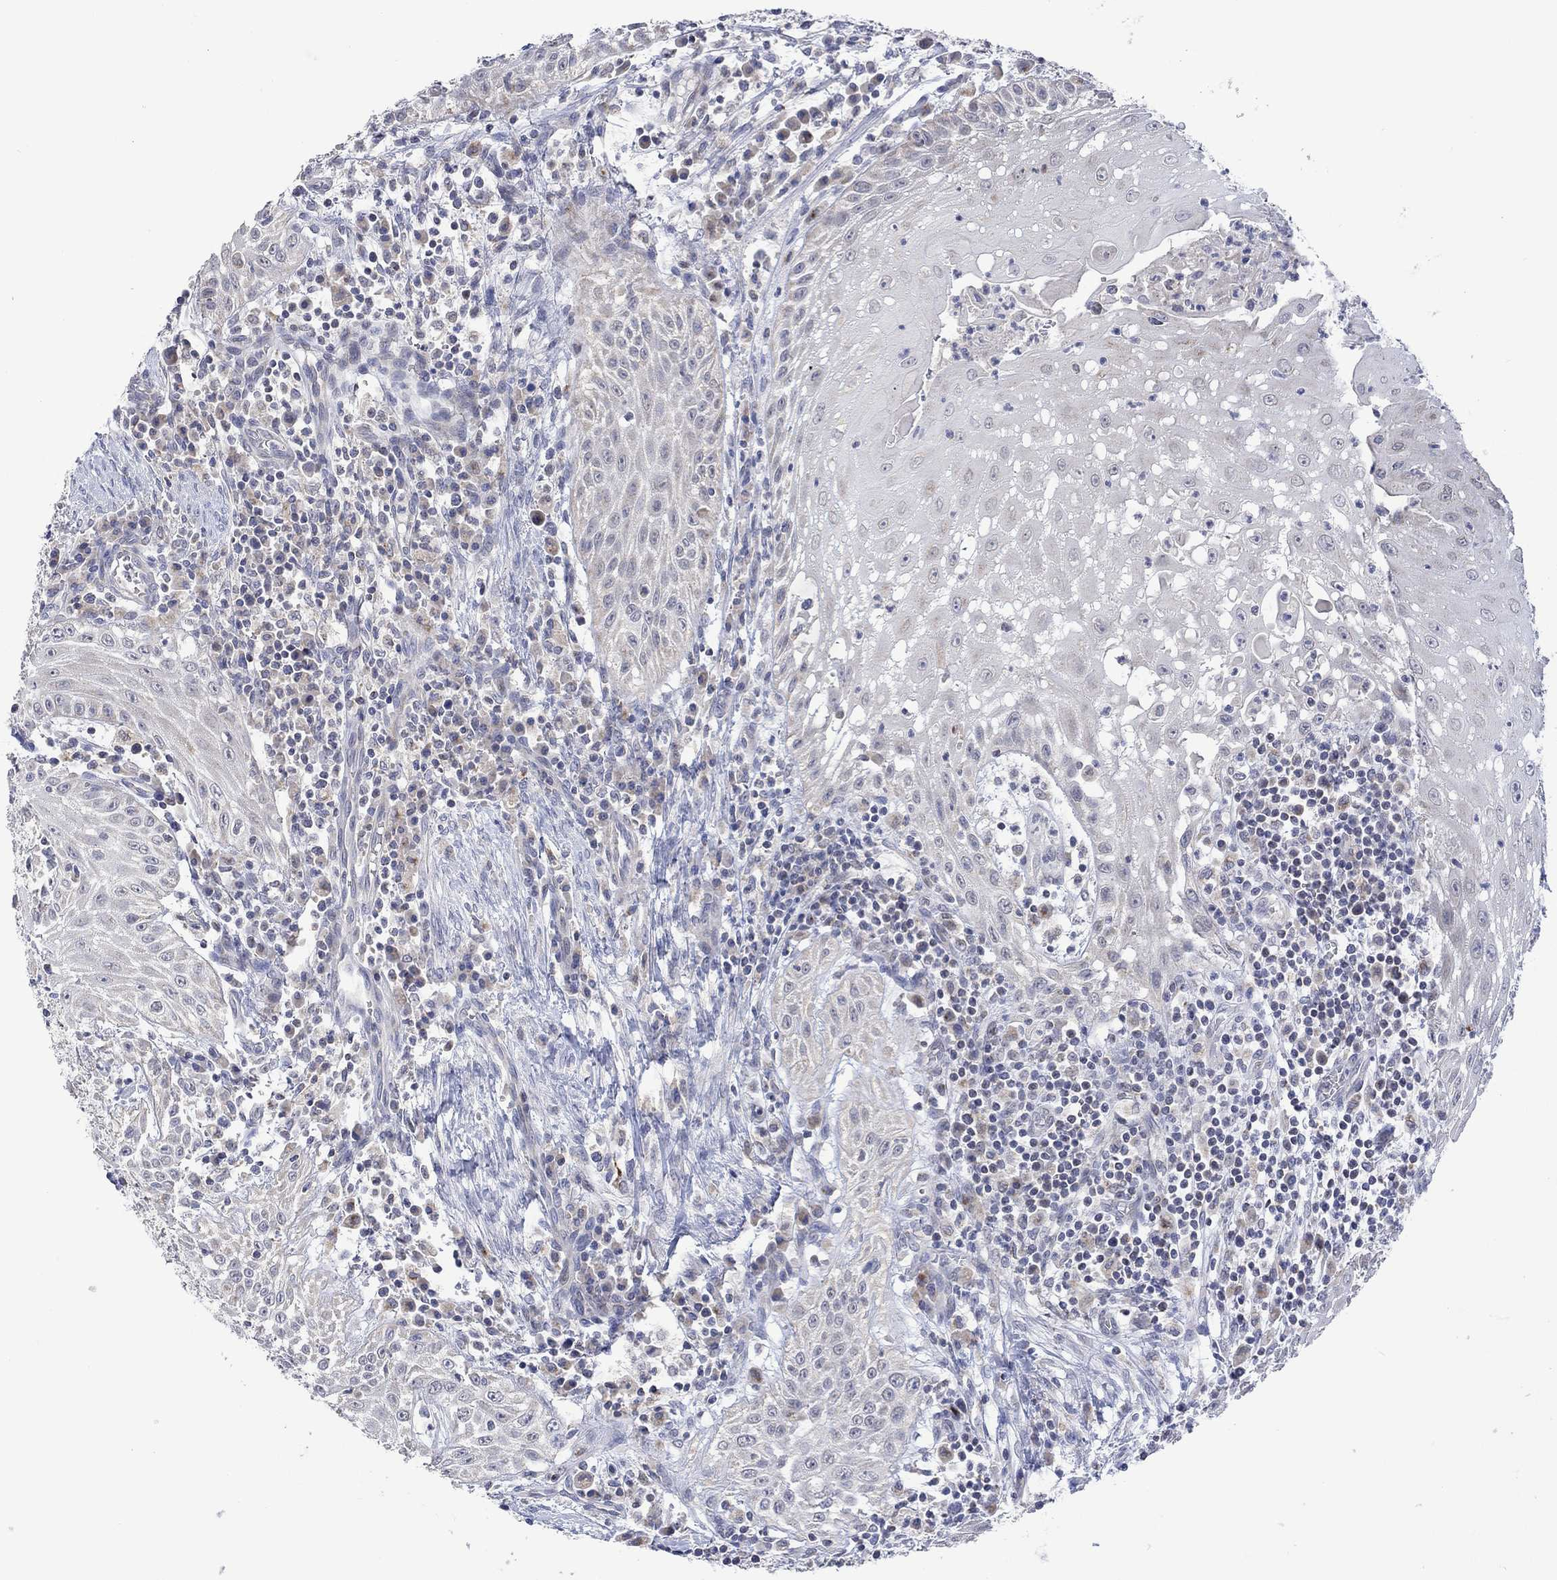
{"staining": {"intensity": "negative", "quantity": "none", "location": "none"}, "tissue": "head and neck cancer", "cell_type": "Tumor cells", "image_type": "cancer", "snomed": [{"axis": "morphology", "description": "Squamous cell carcinoma, NOS"}, {"axis": "topography", "description": "Oral tissue"}, {"axis": "topography", "description": "Head-Neck"}], "caption": "Tumor cells are negative for brown protein staining in head and neck cancer (squamous cell carcinoma).", "gene": "SLC48A1", "patient": {"sex": "male", "age": 58}}